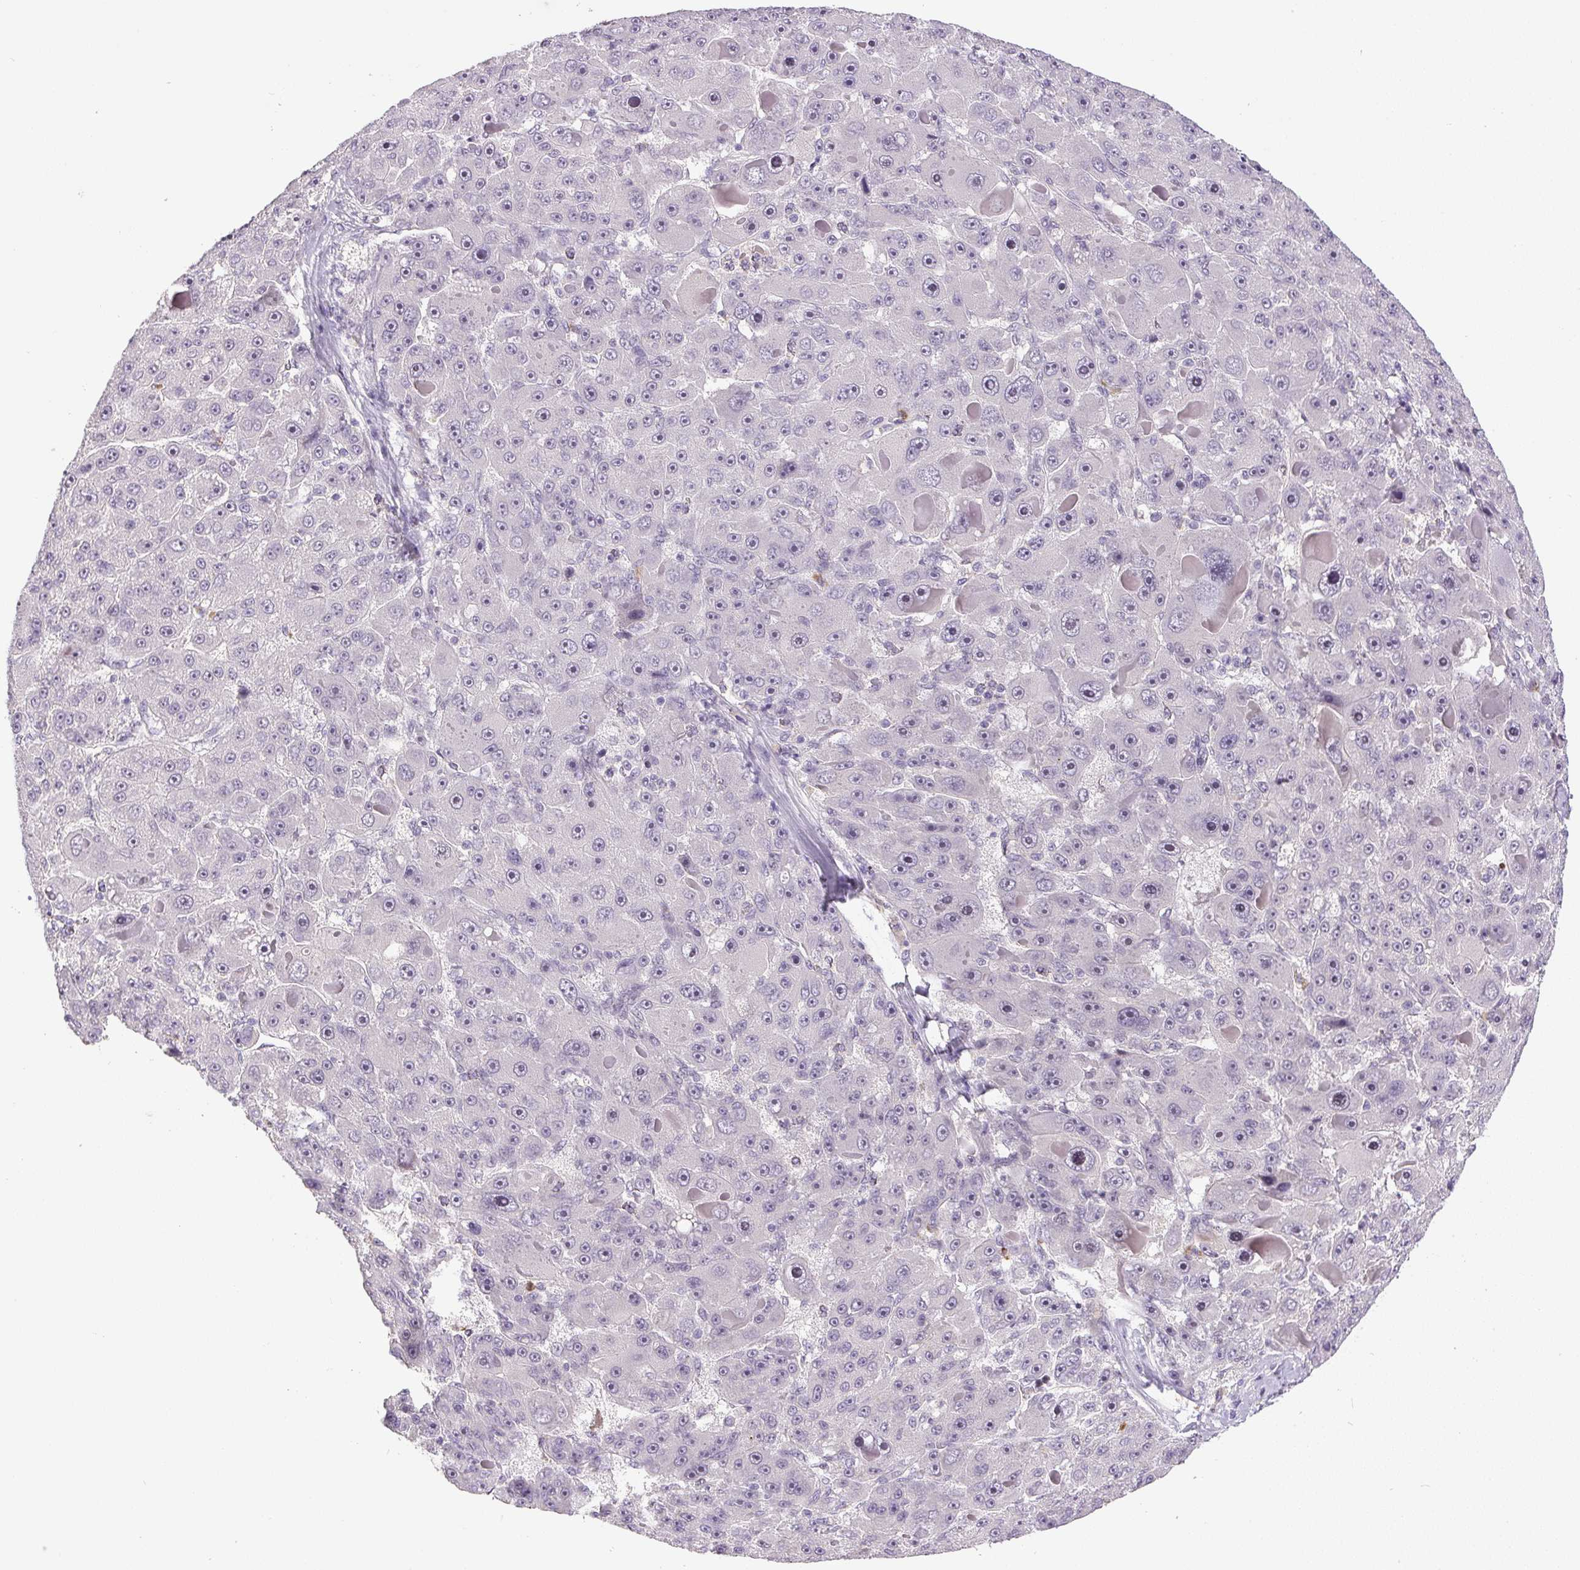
{"staining": {"intensity": "negative", "quantity": "none", "location": "none"}, "tissue": "liver cancer", "cell_type": "Tumor cells", "image_type": "cancer", "snomed": [{"axis": "morphology", "description": "Carcinoma, Hepatocellular, NOS"}, {"axis": "topography", "description": "Liver"}], "caption": "DAB (3,3'-diaminobenzidine) immunohistochemical staining of human hepatocellular carcinoma (liver) reveals no significant positivity in tumor cells. Brightfield microscopy of immunohistochemistry (IHC) stained with DAB (3,3'-diaminobenzidine) (brown) and hematoxylin (blue), captured at high magnification.", "gene": "SGF29", "patient": {"sex": "male", "age": 76}}